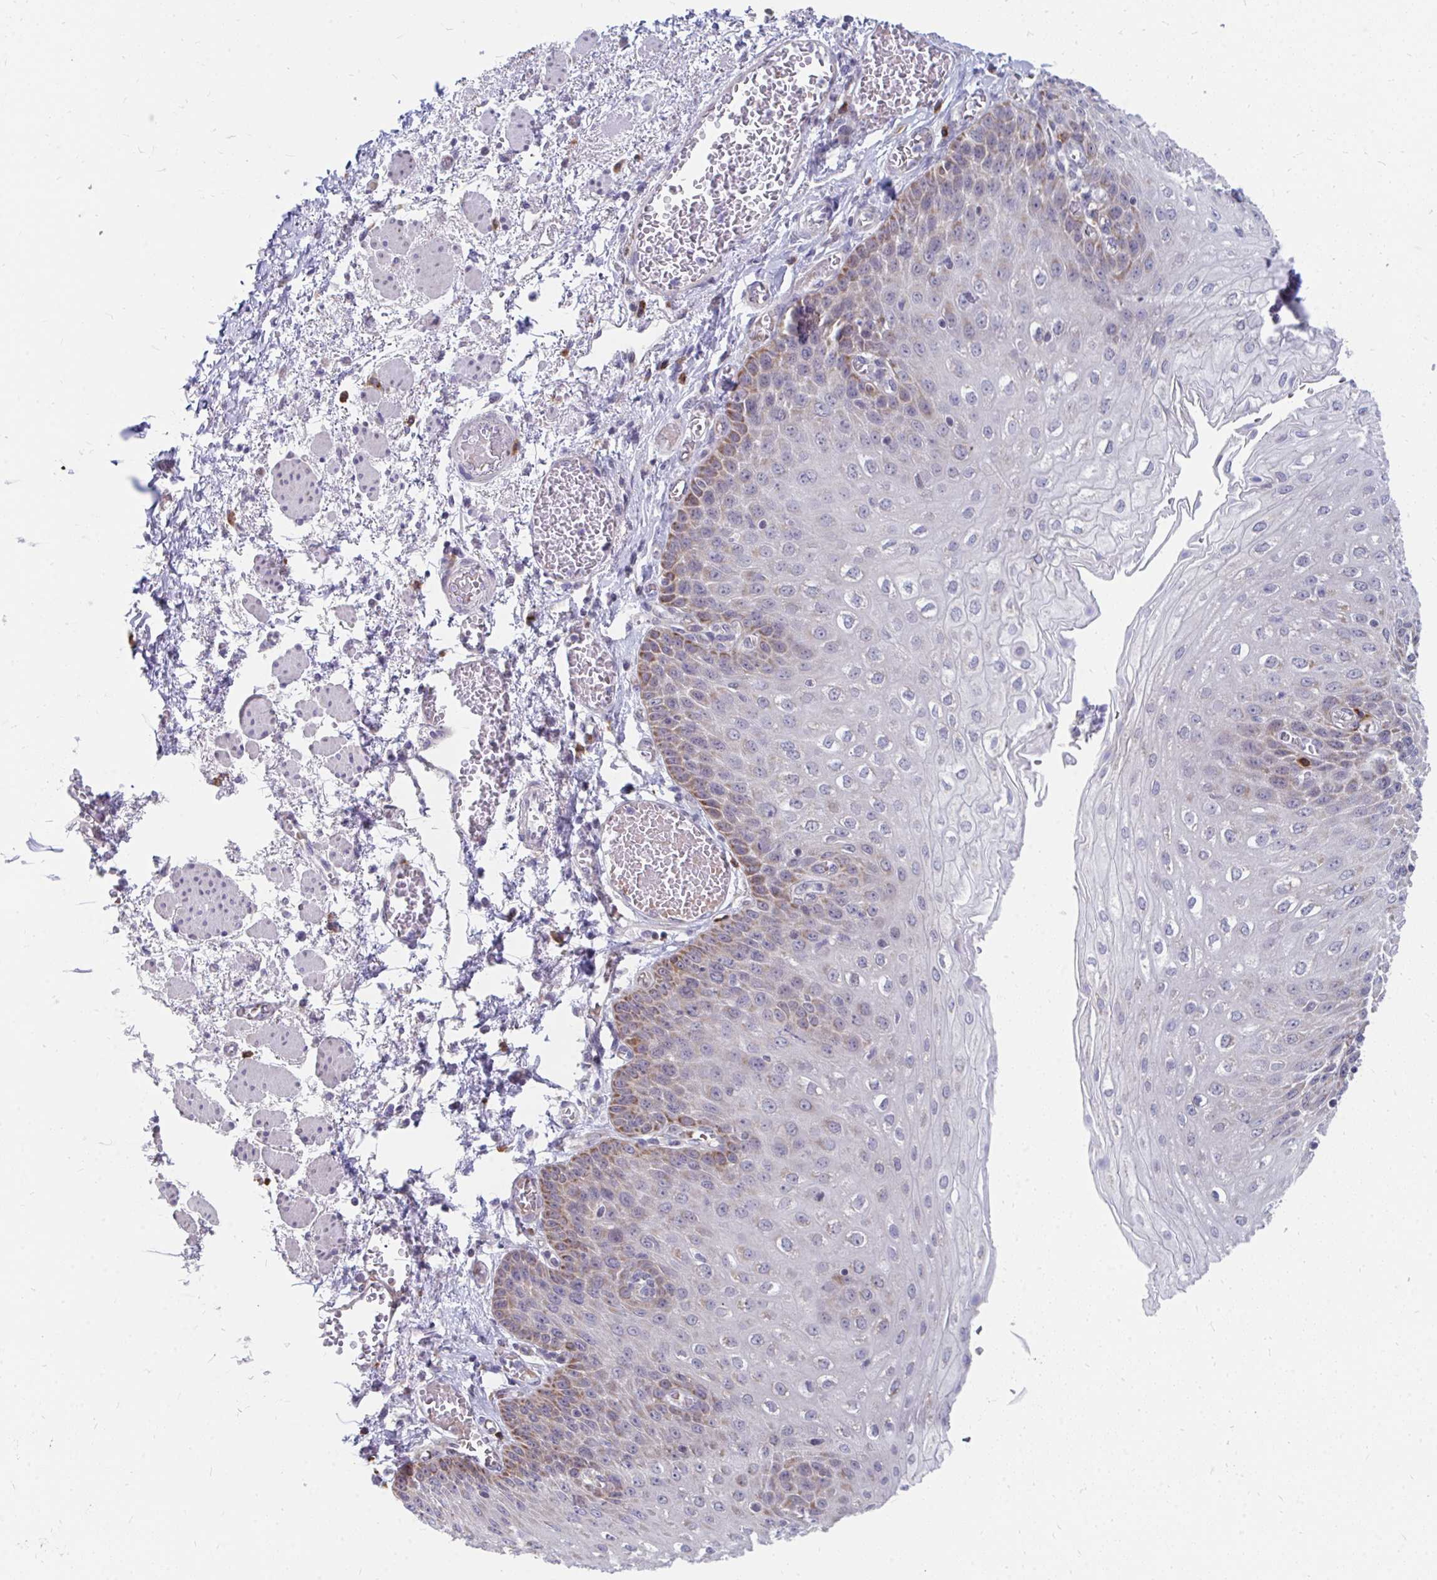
{"staining": {"intensity": "moderate", "quantity": "25%-75%", "location": "cytoplasmic/membranous"}, "tissue": "esophagus", "cell_type": "Squamous epithelial cells", "image_type": "normal", "snomed": [{"axis": "morphology", "description": "Normal tissue, NOS"}, {"axis": "morphology", "description": "Adenocarcinoma, NOS"}, {"axis": "topography", "description": "Esophagus"}], "caption": "Immunohistochemistry of unremarkable esophagus demonstrates medium levels of moderate cytoplasmic/membranous expression in approximately 25%-75% of squamous epithelial cells. The staining is performed using DAB (3,3'-diaminobenzidine) brown chromogen to label protein expression. The nuclei are counter-stained blue using hematoxylin.", "gene": "PABIR3", "patient": {"sex": "male", "age": 81}}